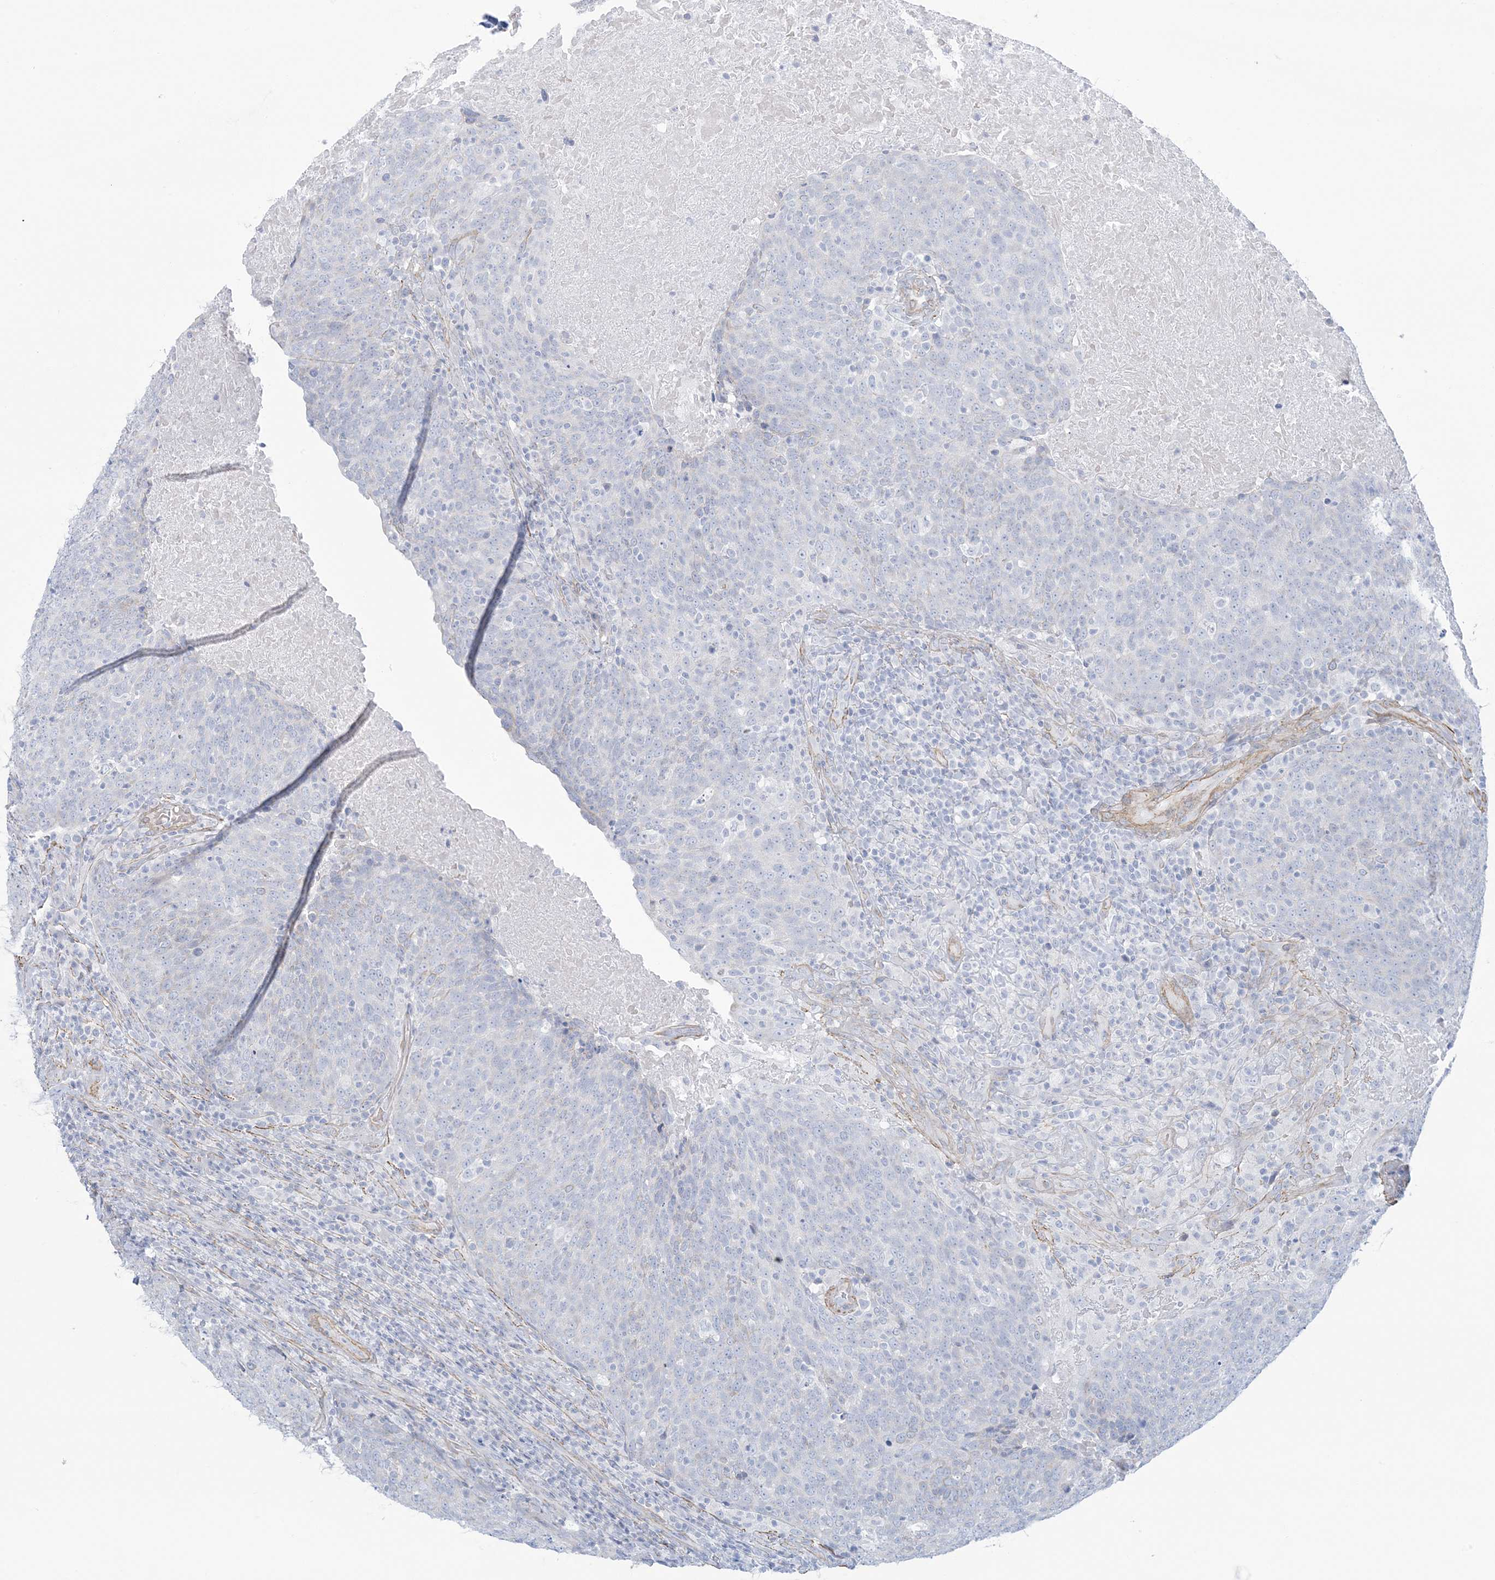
{"staining": {"intensity": "negative", "quantity": "none", "location": "none"}, "tissue": "head and neck cancer", "cell_type": "Tumor cells", "image_type": "cancer", "snomed": [{"axis": "morphology", "description": "Squamous cell carcinoma, NOS"}, {"axis": "morphology", "description": "Squamous cell carcinoma, metastatic, NOS"}, {"axis": "topography", "description": "Lymph node"}, {"axis": "topography", "description": "Head-Neck"}], "caption": "This is a histopathology image of IHC staining of head and neck metastatic squamous cell carcinoma, which shows no expression in tumor cells.", "gene": "AGXT", "patient": {"sex": "male", "age": 62}}